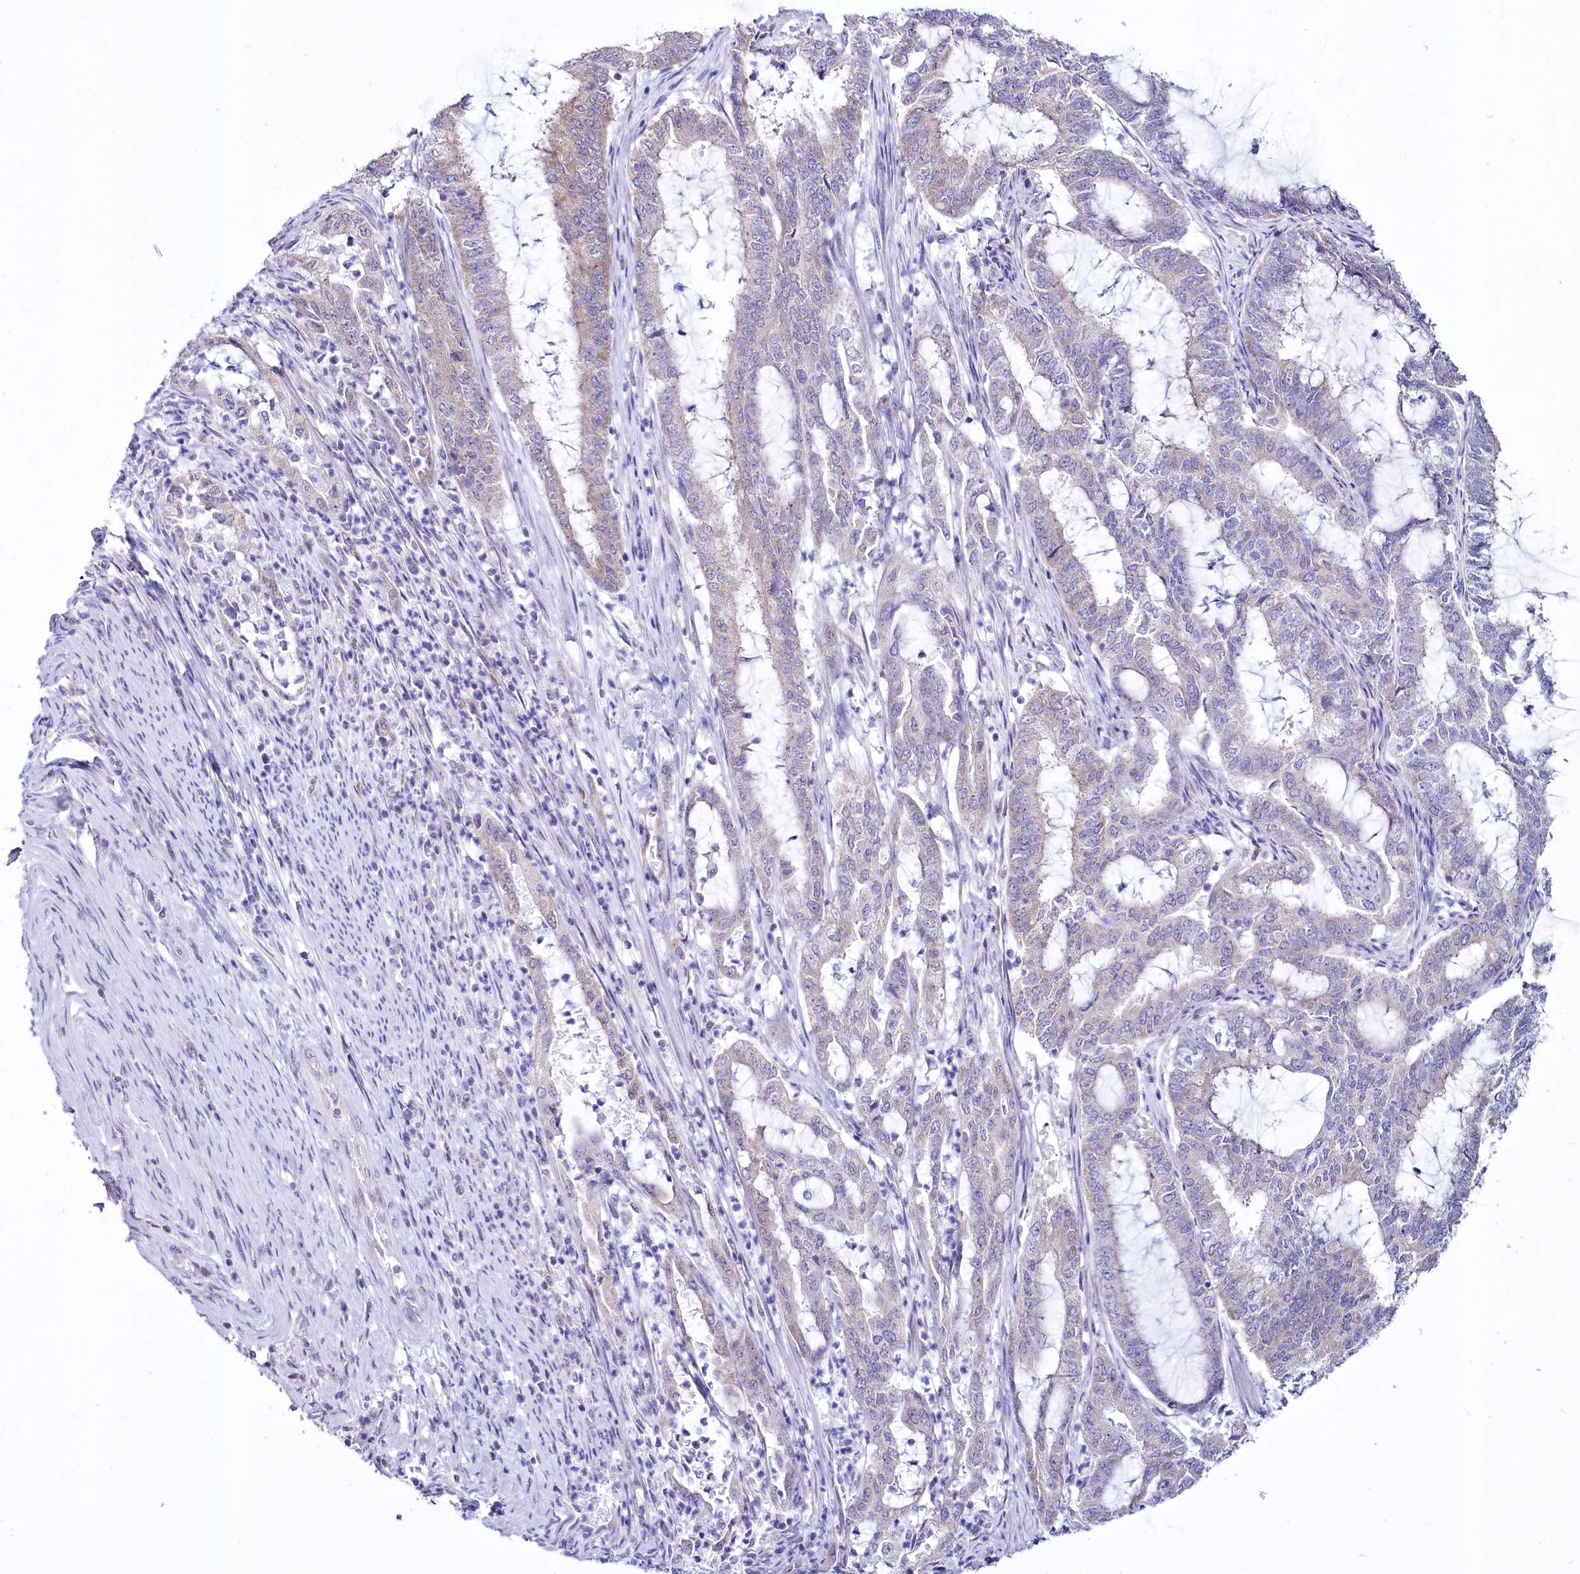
{"staining": {"intensity": "weak", "quantity": "<25%", "location": "cytoplasmic/membranous"}, "tissue": "endometrial cancer", "cell_type": "Tumor cells", "image_type": "cancer", "snomed": [{"axis": "morphology", "description": "Adenocarcinoma, NOS"}, {"axis": "topography", "description": "Endometrium"}], "caption": "The immunohistochemistry histopathology image has no significant positivity in tumor cells of endometrial cancer tissue.", "gene": "SPATS2", "patient": {"sex": "female", "age": 51}}